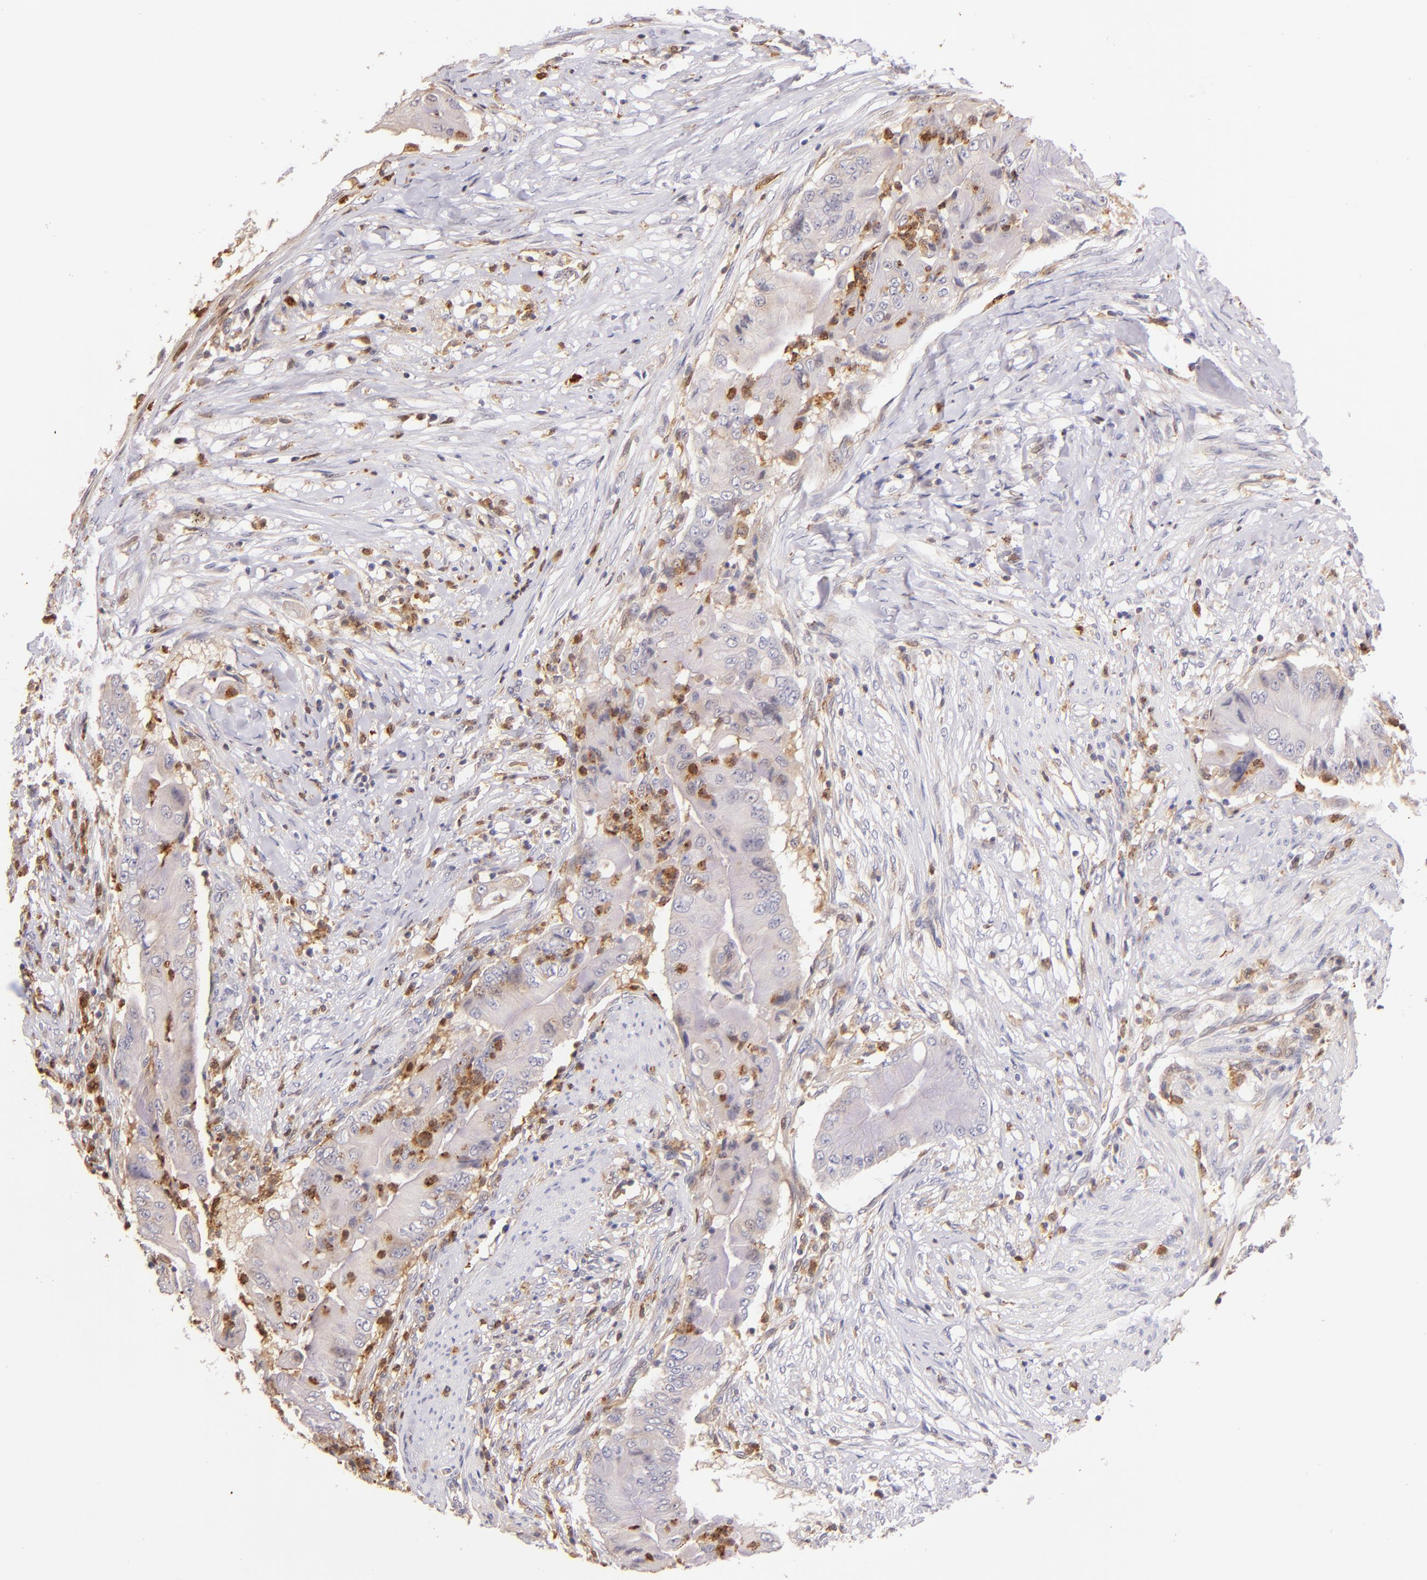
{"staining": {"intensity": "weak", "quantity": "<25%", "location": "cytoplasmic/membranous"}, "tissue": "pancreatic cancer", "cell_type": "Tumor cells", "image_type": "cancer", "snomed": [{"axis": "morphology", "description": "Adenocarcinoma, NOS"}, {"axis": "topography", "description": "Pancreas"}], "caption": "A high-resolution photomicrograph shows IHC staining of pancreatic cancer, which exhibits no significant positivity in tumor cells.", "gene": "BTK", "patient": {"sex": "male", "age": 62}}